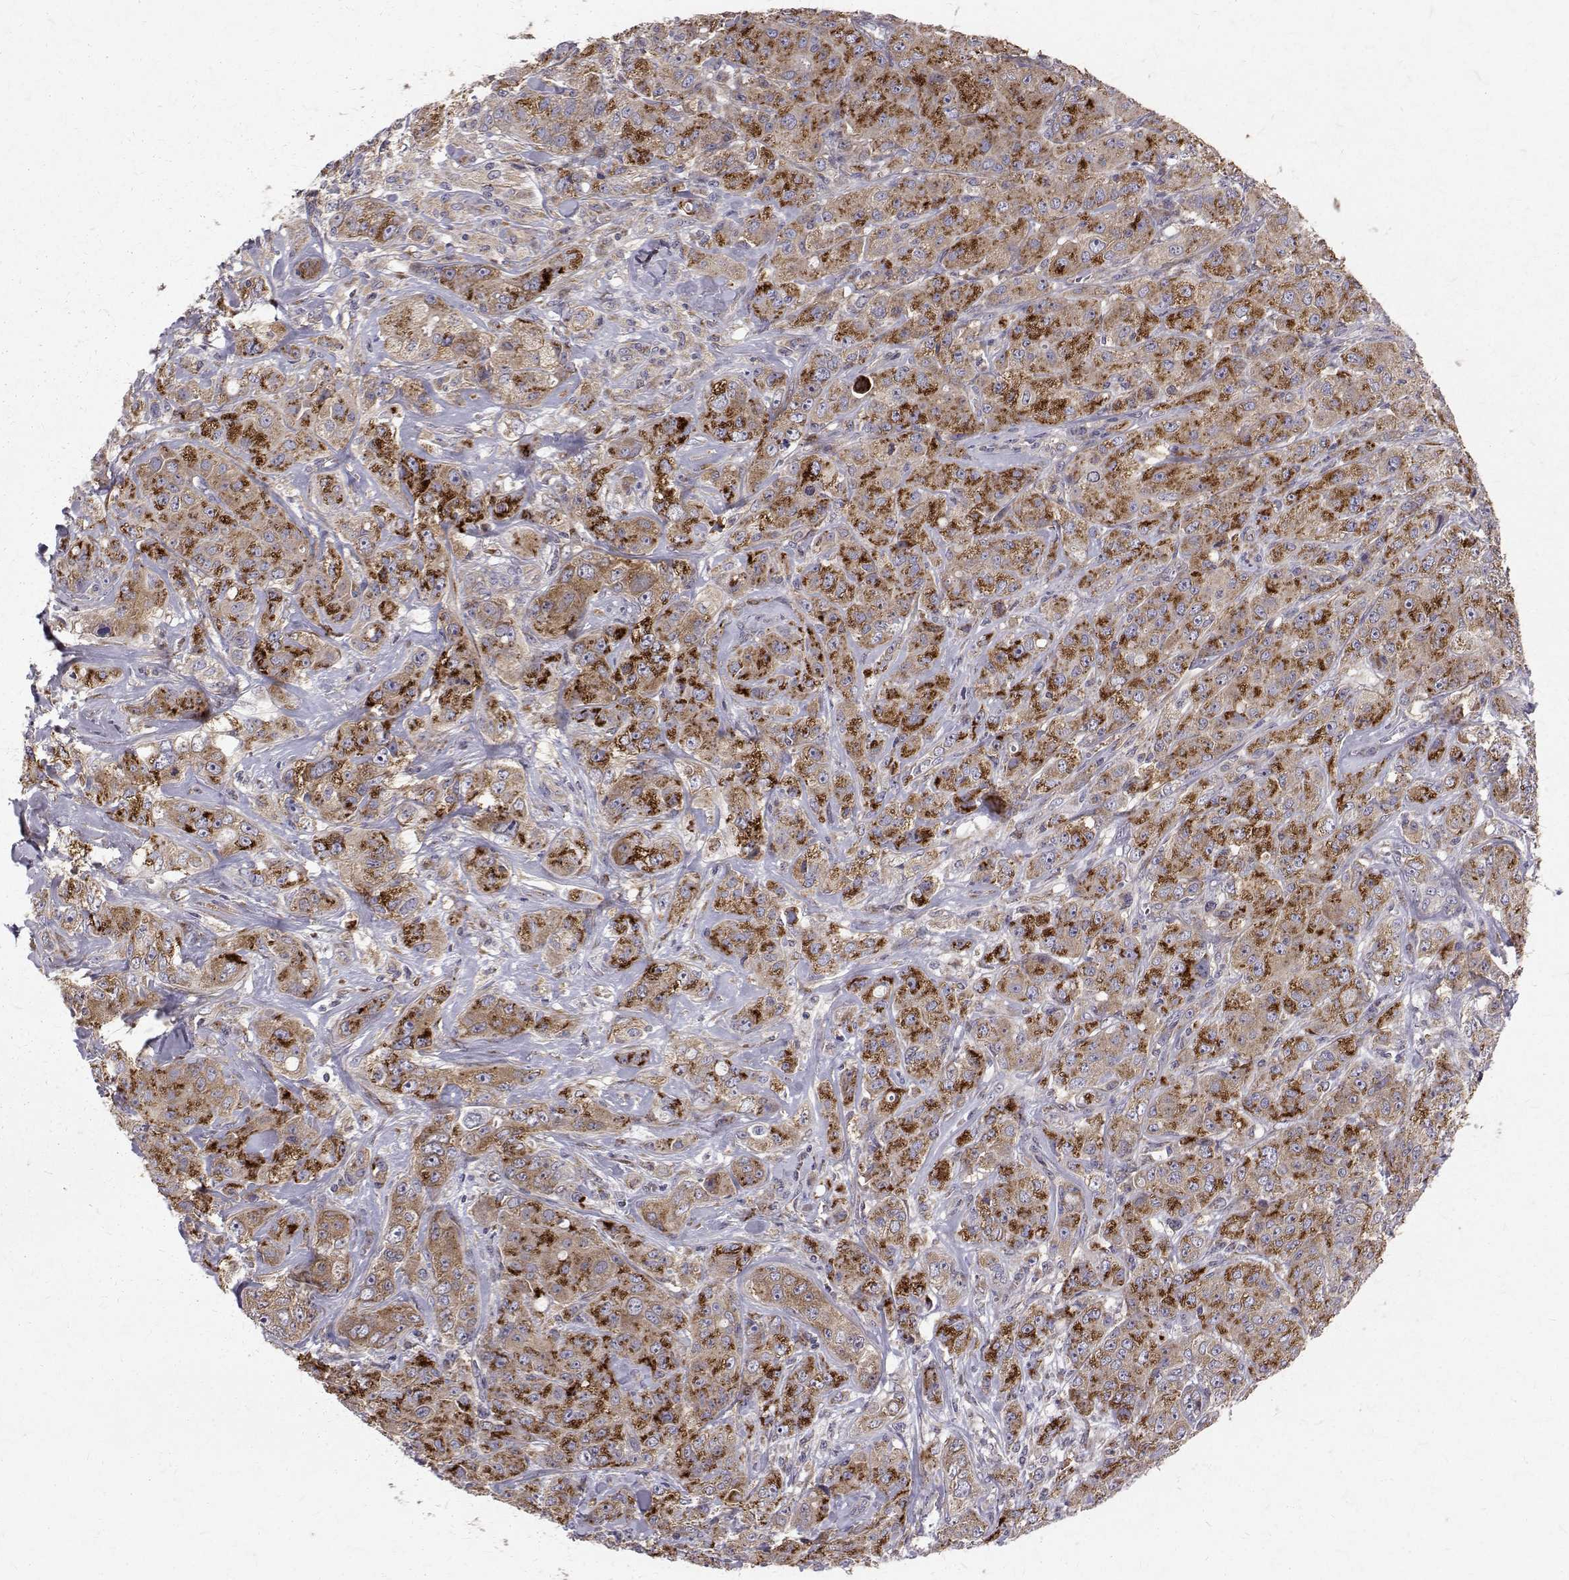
{"staining": {"intensity": "strong", "quantity": "25%-75%", "location": "cytoplasmic/membranous"}, "tissue": "breast cancer", "cell_type": "Tumor cells", "image_type": "cancer", "snomed": [{"axis": "morphology", "description": "Duct carcinoma"}, {"axis": "topography", "description": "Breast"}], "caption": "Immunohistochemistry (IHC) micrograph of neoplastic tissue: breast invasive ductal carcinoma stained using immunohistochemistry (IHC) demonstrates high levels of strong protein expression localized specifically in the cytoplasmic/membranous of tumor cells, appearing as a cytoplasmic/membranous brown color.", "gene": "ARFGAP1", "patient": {"sex": "female", "age": 43}}